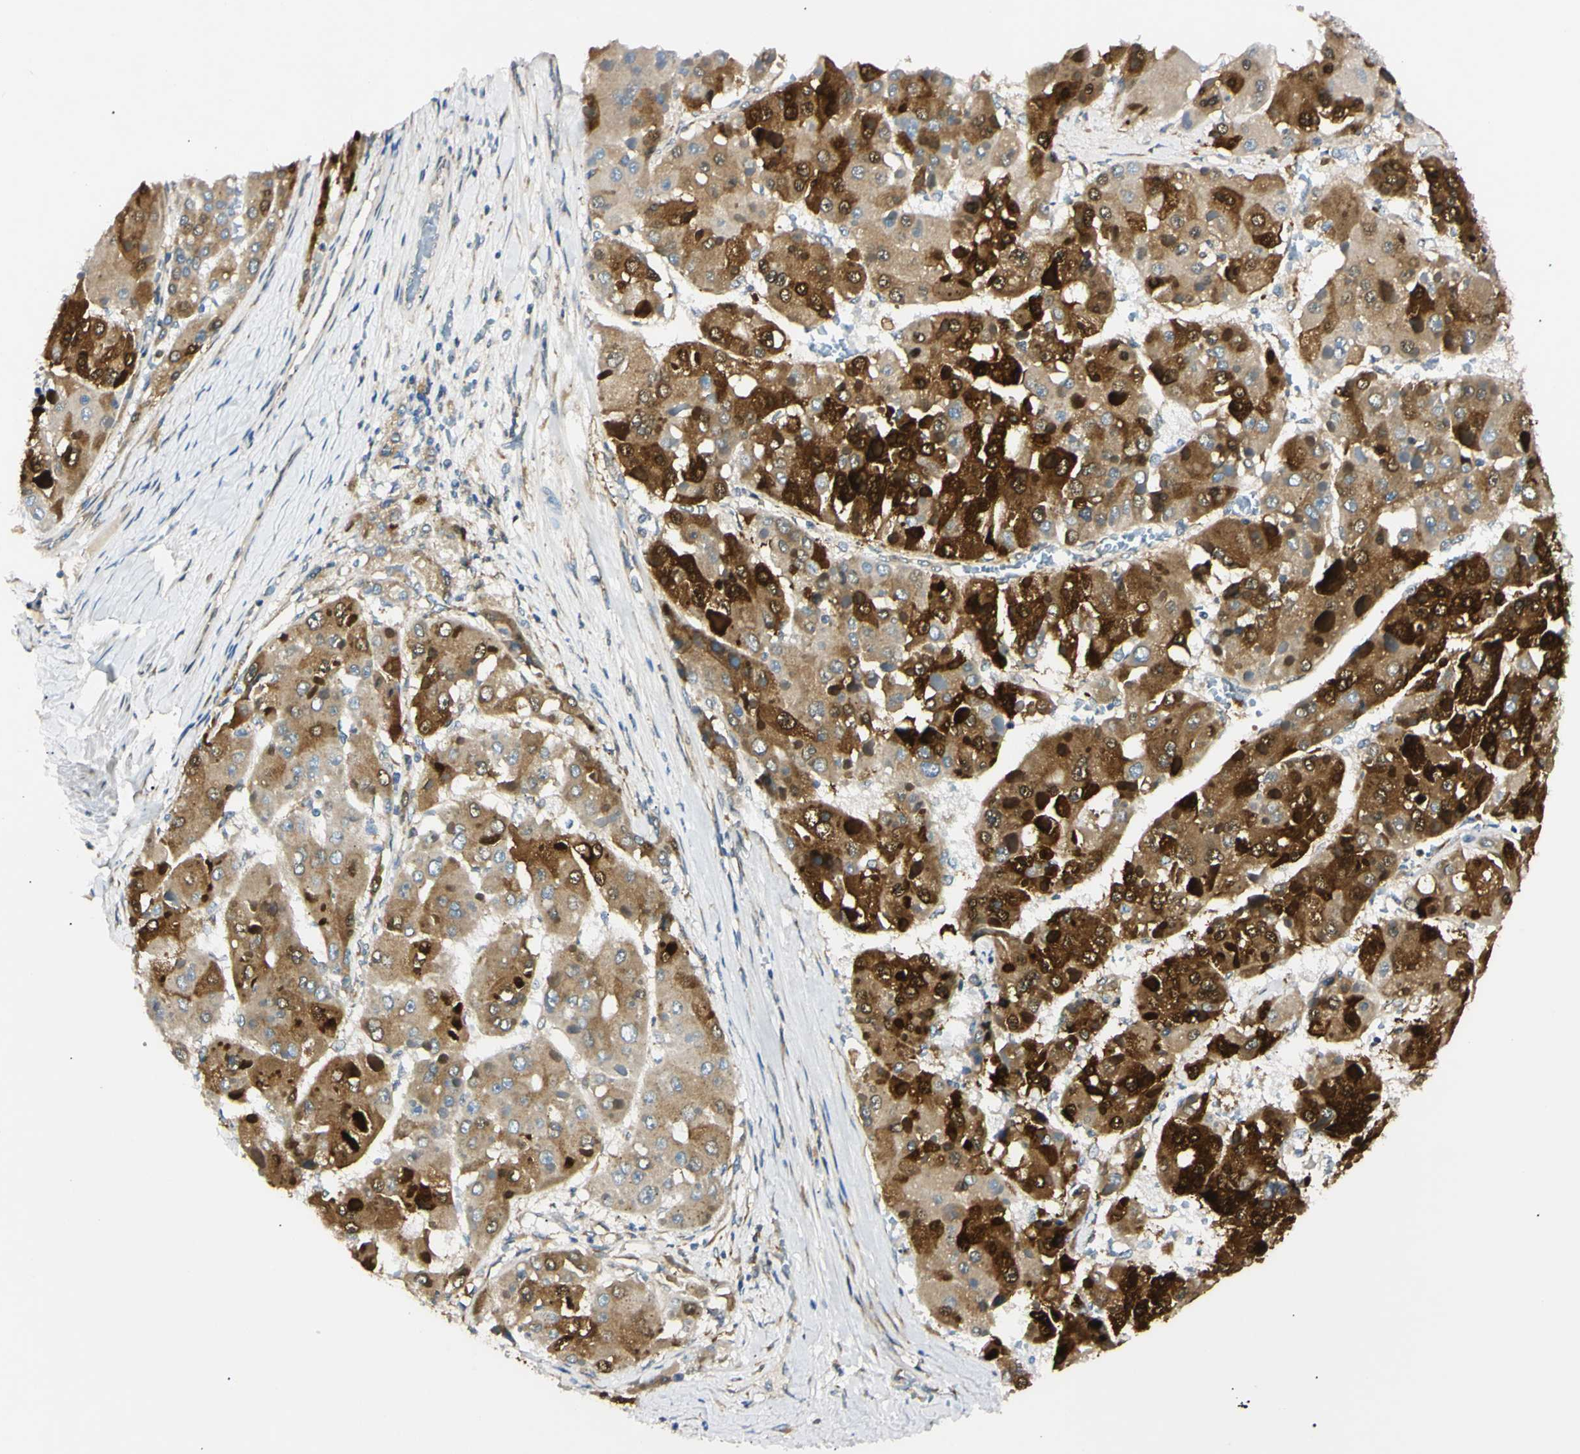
{"staining": {"intensity": "strong", "quantity": ">75%", "location": "cytoplasmic/membranous,nuclear"}, "tissue": "liver cancer", "cell_type": "Tumor cells", "image_type": "cancer", "snomed": [{"axis": "morphology", "description": "Carcinoma, Hepatocellular, NOS"}, {"axis": "topography", "description": "Liver"}], "caption": "Human hepatocellular carcinoma (liver) stained with a brown dye displays strong cytoplasmic/membranous and nuclear positive positivity in approximately >75% of tumor cells.", "gene": "IER3IP1", "patient": {"sex": "female", "age": 73}}